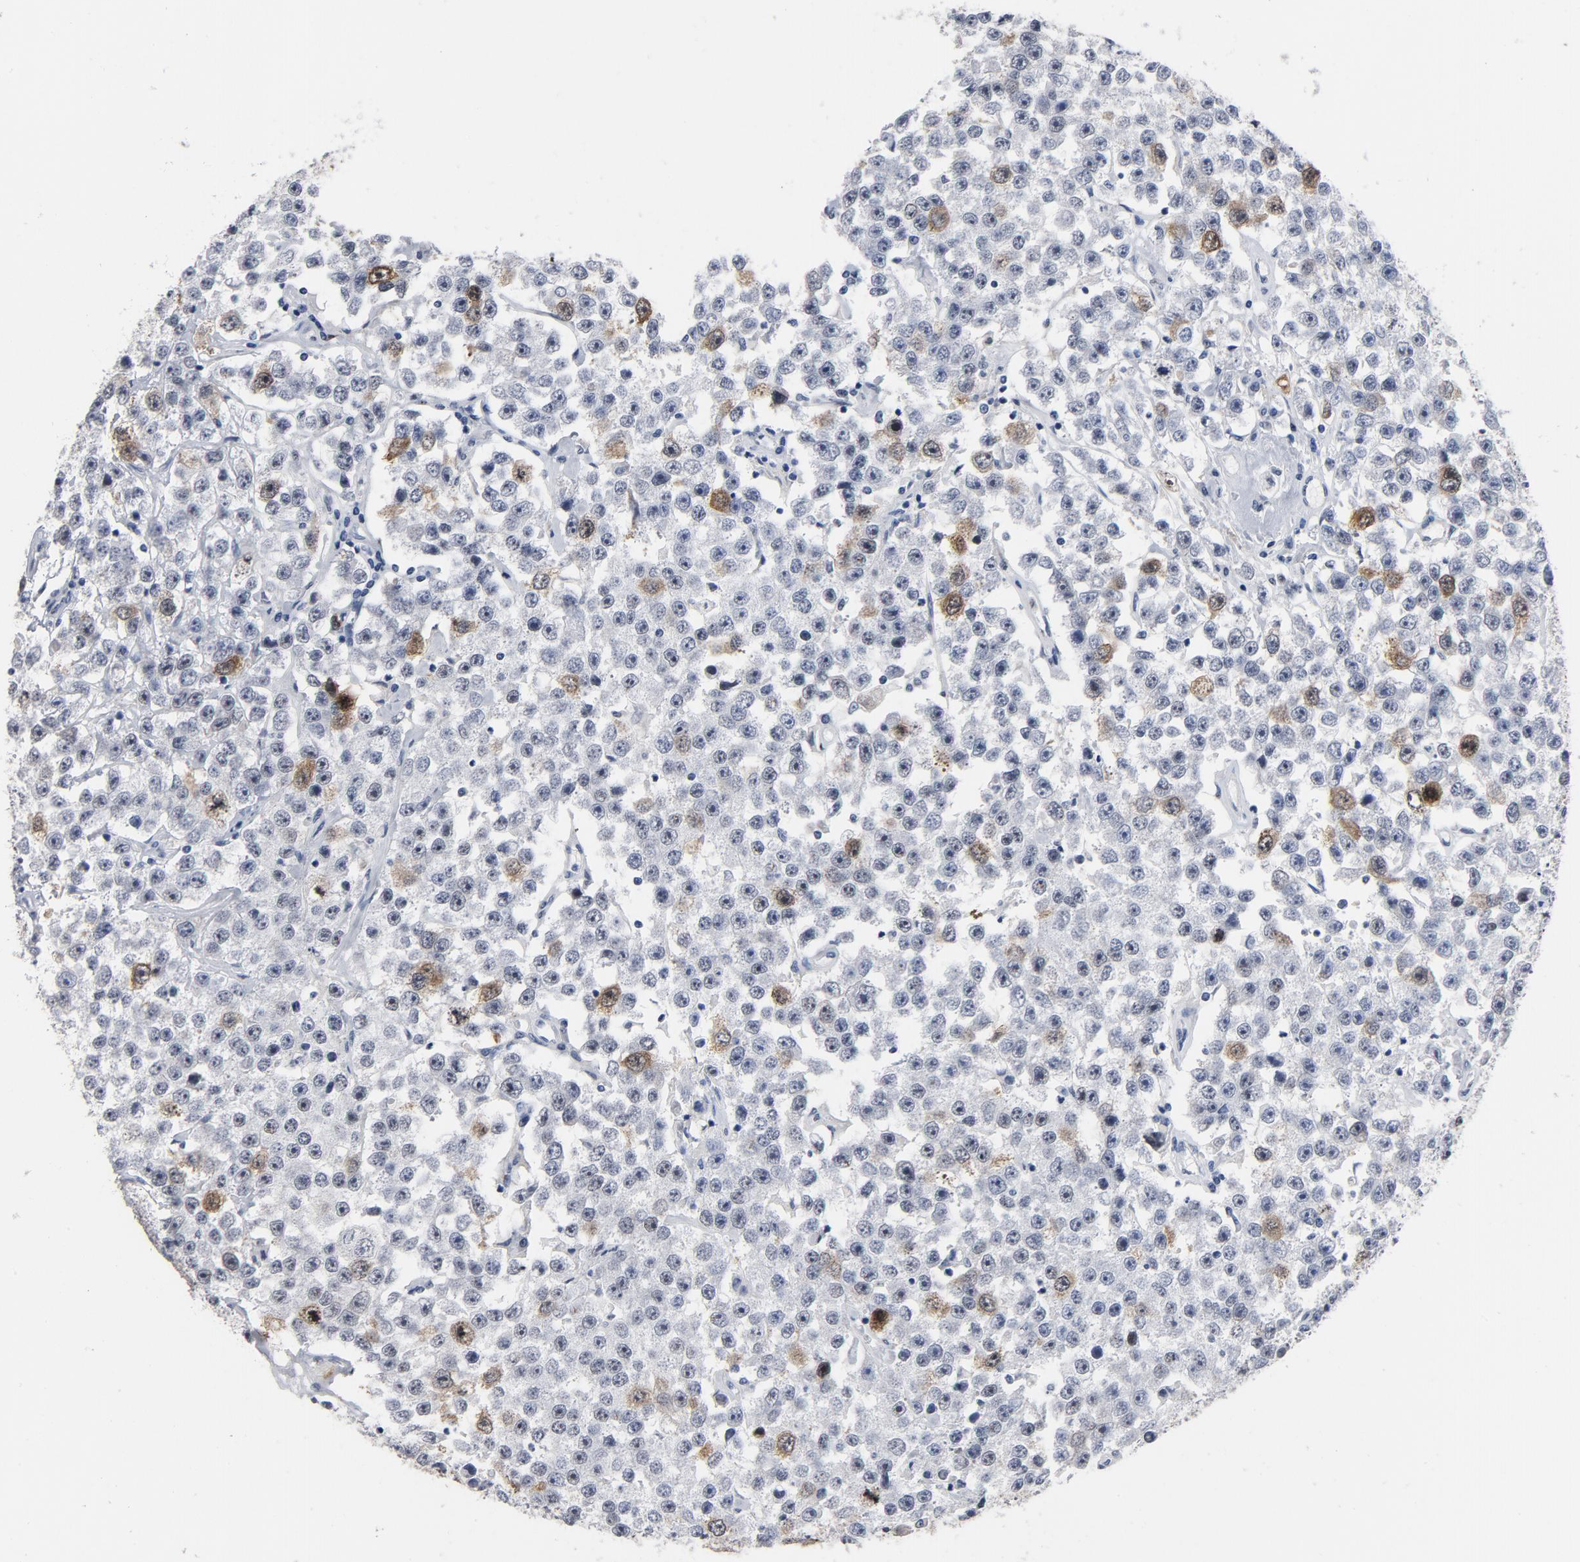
{"staining": {"intensity": "moderate", "quantity": "25%-75%", "location": "nuclear"}, "tissue": "testis cancer", "cell_type": "Tumor cells", "image_type": "cancer", "snomed": [{"axis": "morphology", "description": "Seminoma, NOS"}, {"axis": "topography", "description": "Testis"}], "caption": "Protein staining of seminoma (testis) tissue shows moderate nuclear expression in approximately 25%-75% of tumor cells.", "gene": "CDC20", "patient": {"sex": "male", "age": 52}}